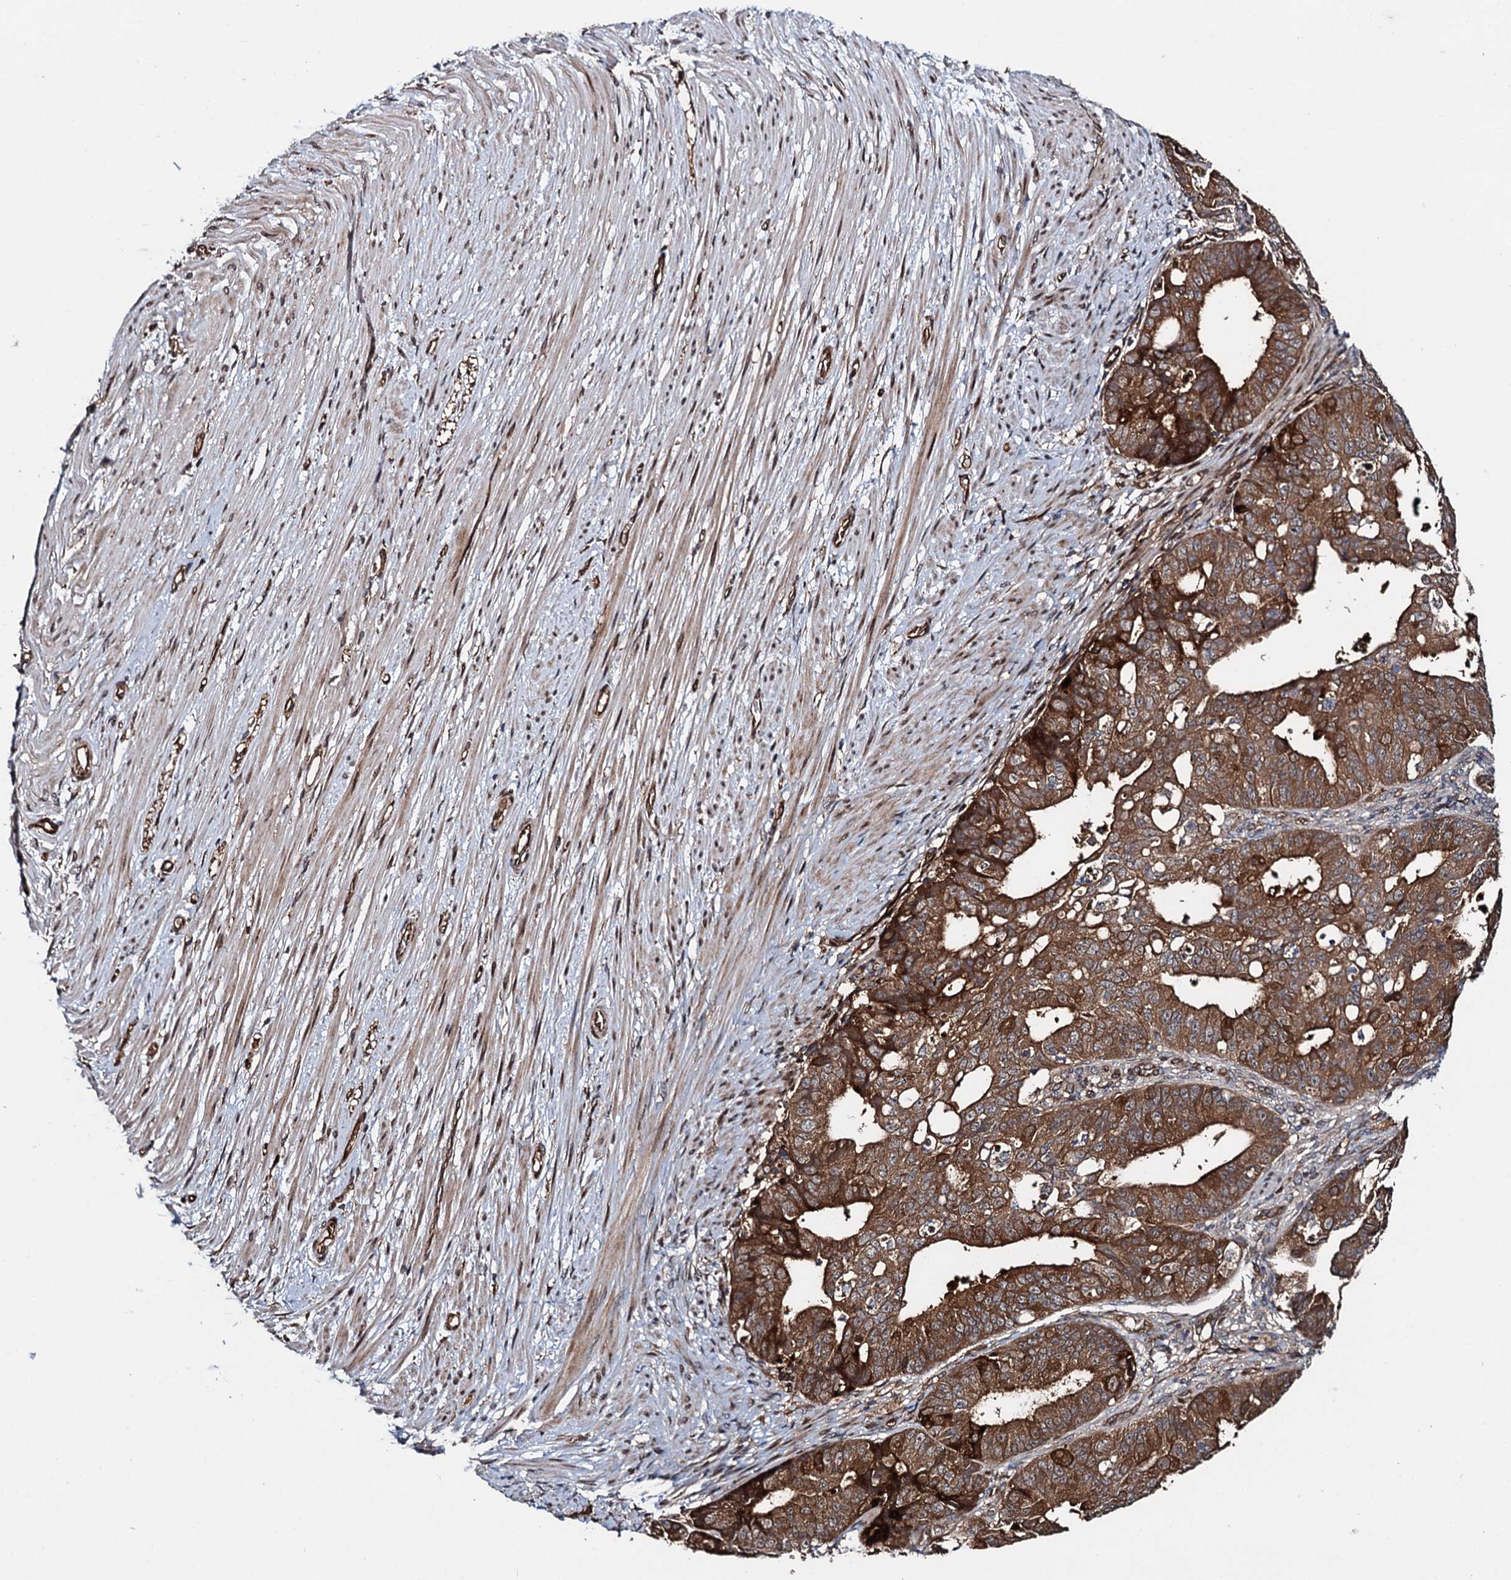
{"staining": {"intensity": "strong", "quantity": ">75%", "location": "cytoplasmic/membranous"}, "tissue": "ovarian cancer", "cell_type": "Tumor cells", "image_type": "cancer", "snomed": [{"axis": "morphology", "description": "Carcinoma, endometroid"}, {"axis": "topography", "description": "Appendix"}, {"axis": "topography", "description": "Ovary"}], "caption": "Human ovarian cancer (endometroid carcinoma) stained for a protein (brown) shows strong cytoplasmic/membranous positive staining in approximately >75% of tumor cells.", "gene": "RHOBTB1", "patient": {"sex": "female", "age": 42}}